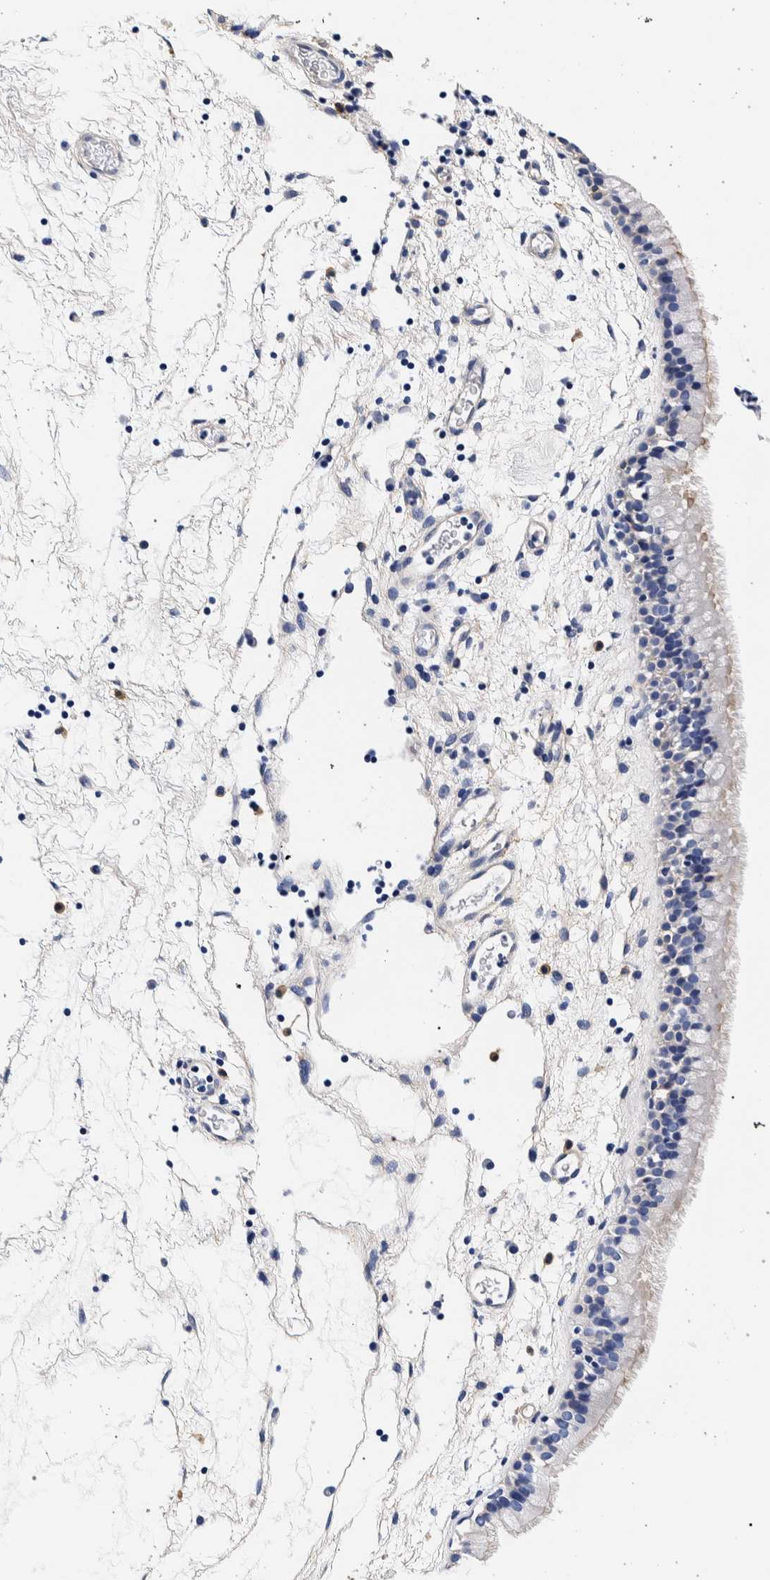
{"staining": {"intensity": "negative", "quantity": "none", "location": "none"}, "tissue": "nasopharynx", "cell_type": "Respiratory epithelial cells", "image_type": "normal", "snomed": [{"axis": "morphology", "description": "Normal tissue, NOS"}, {"axis": "morphology", "description": "Inflammation, NOS"}, {"axis": "topography", "description": "Nasopharynx"}], "caption": "The histopathology image reveals no significant staining in respiratory epithelial cells of nasopharynx.", "gene": "NIBAN2", "patient": {"sex": "male", "age": 48}}